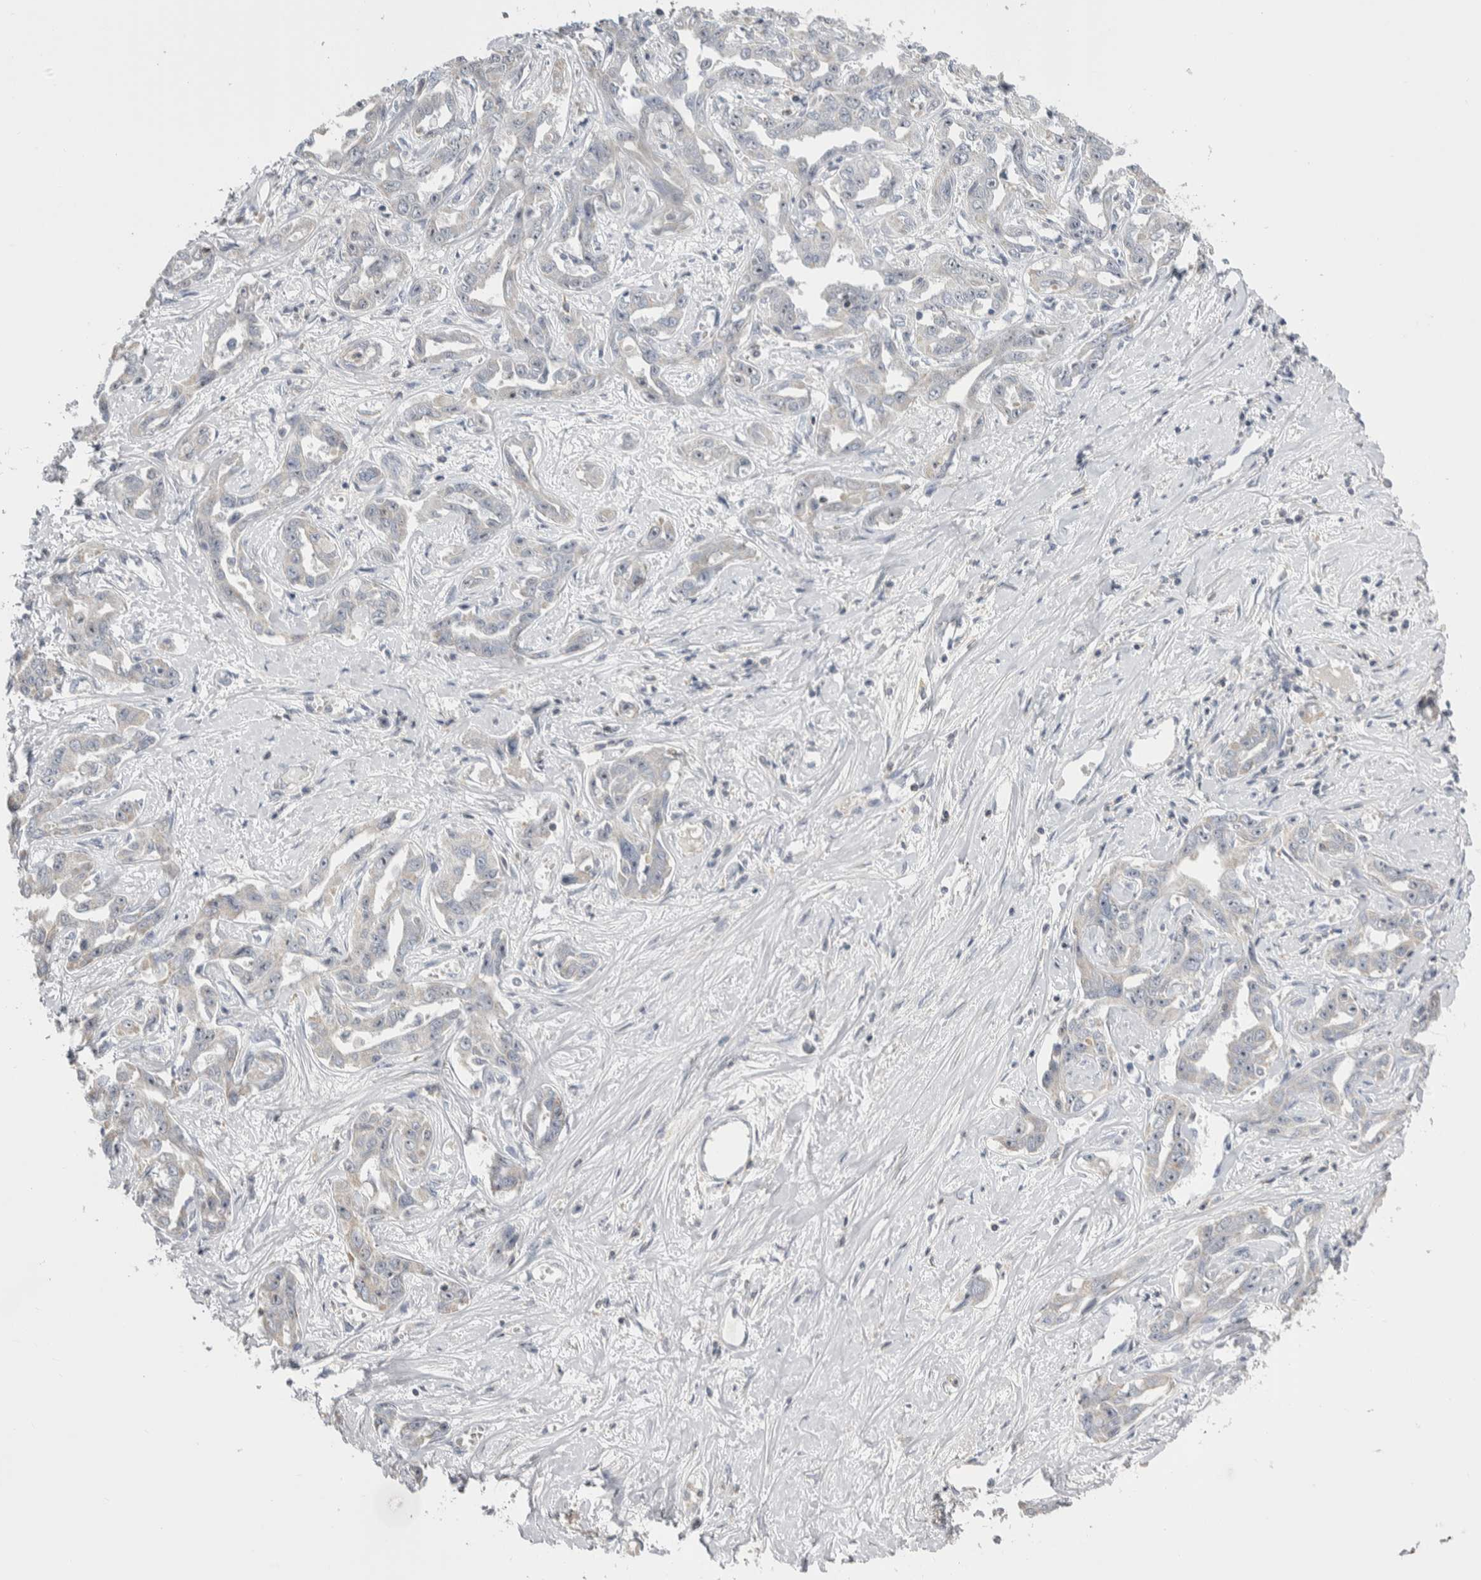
{"staining": {"intensity": "weak", "quantity": "<25%", "location": "cytoplasmic/membranous"}, "tissue": "liver cancer", "cell_type": "Tumor cells", "image_type": "cancer", "snomed": [{"axis": "morphology", "description": "Cholangiocarcinoma"}, {"axis": "topography", "description": "Liver"}], "caption": "Tumor cells show no significant expression in cholangiocarcinoma (liver).", "gene": "CEP295NL", "patient": {"sex": "male", "age": 59}}